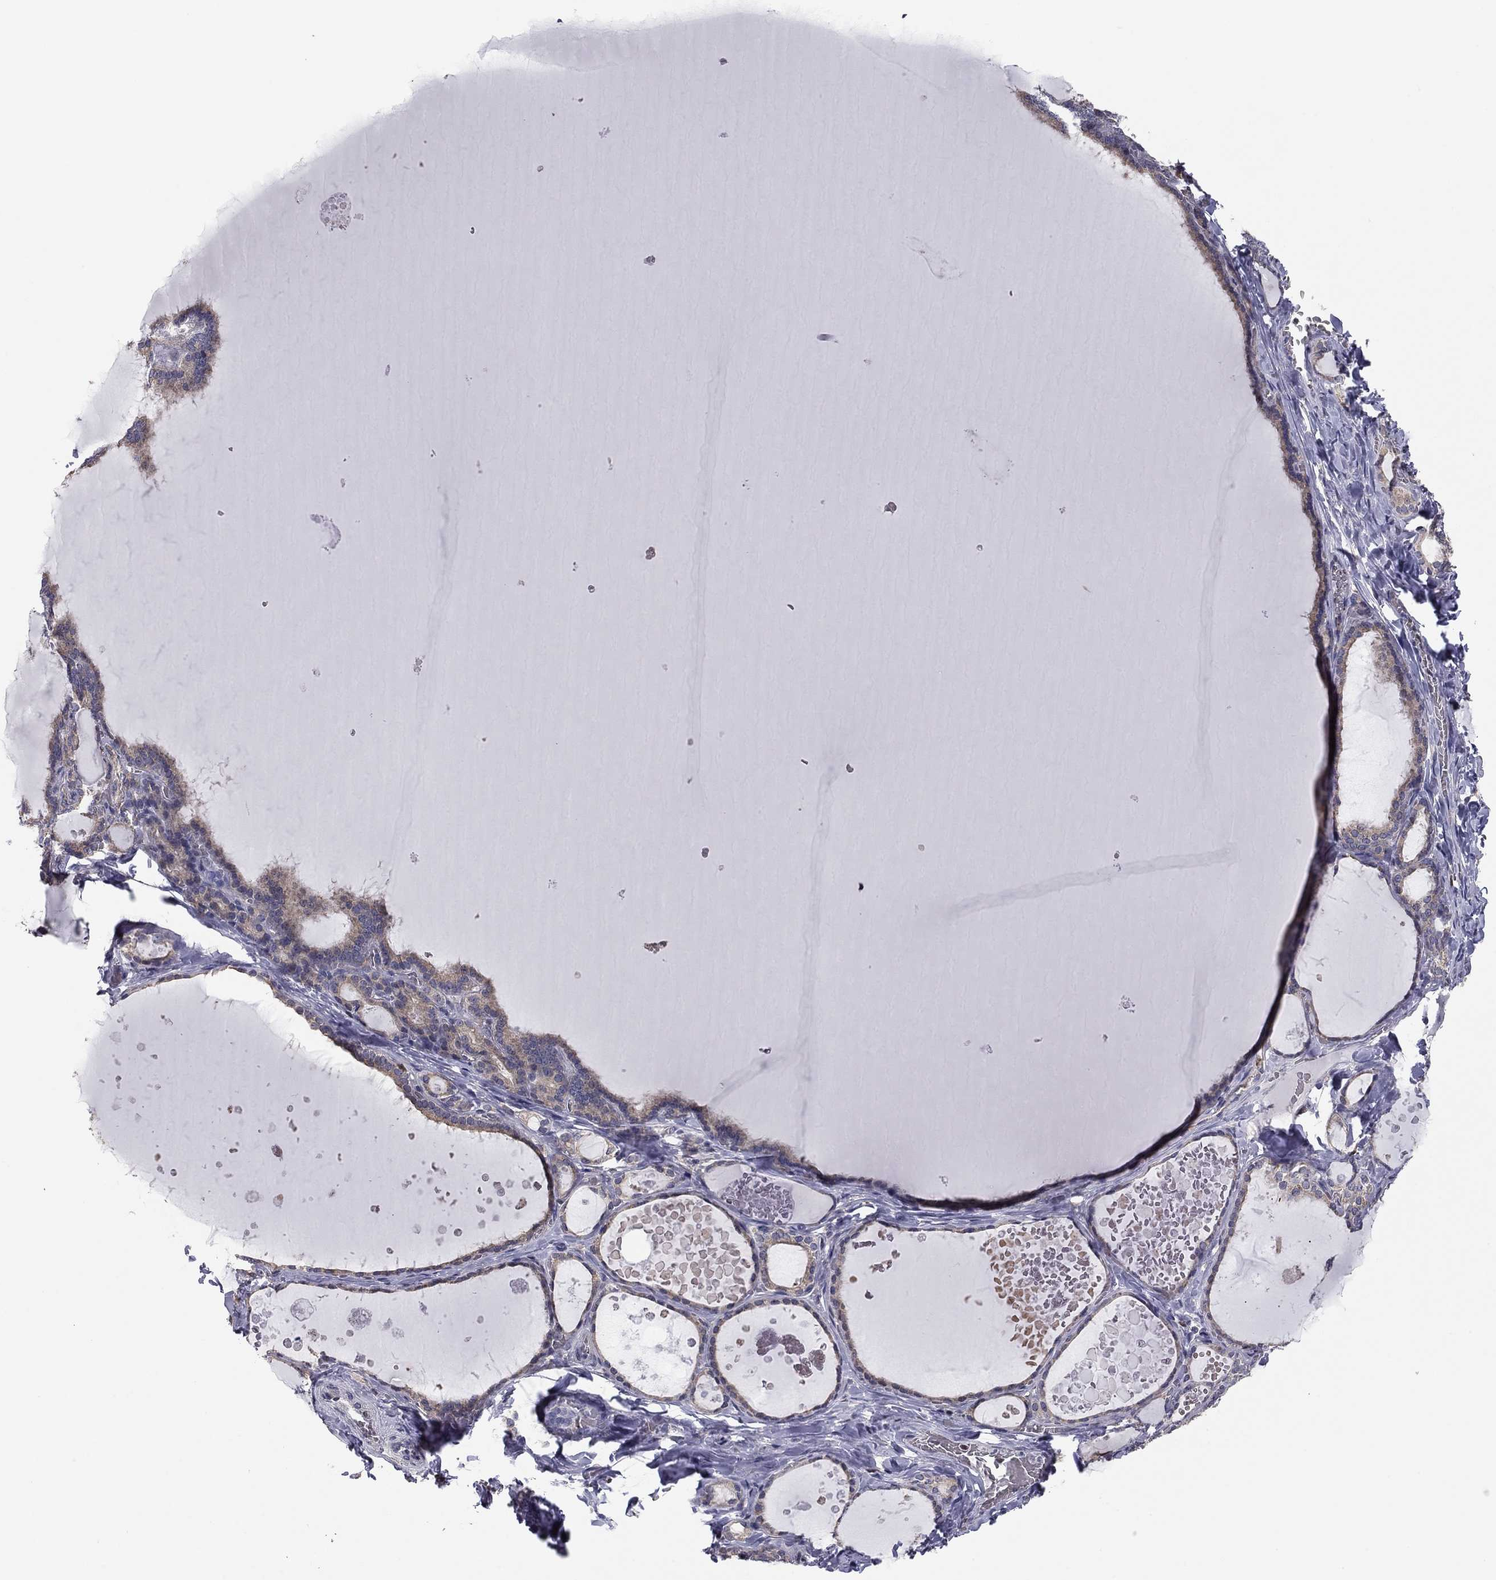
{"staining": {"intensity": "weak", "quantity": "<25%", "location": "cytoplasmic/membranous"}, "tissue": "thyroid gland", "cell_type": "Glandular cells", "image_type": "normal", "snomed": [{"axis": "morphology", "description": "Normal tissue, NOS"}, {"axis": "topography", "description": "Thyroid gland"}], "caption": "This is an immunohistochemistry photomicrograph of benign thyroid gland. There is no positivity in glandular cells.", "gene": "HSPB2", "patient": {"sex": "female", "age": 56}}